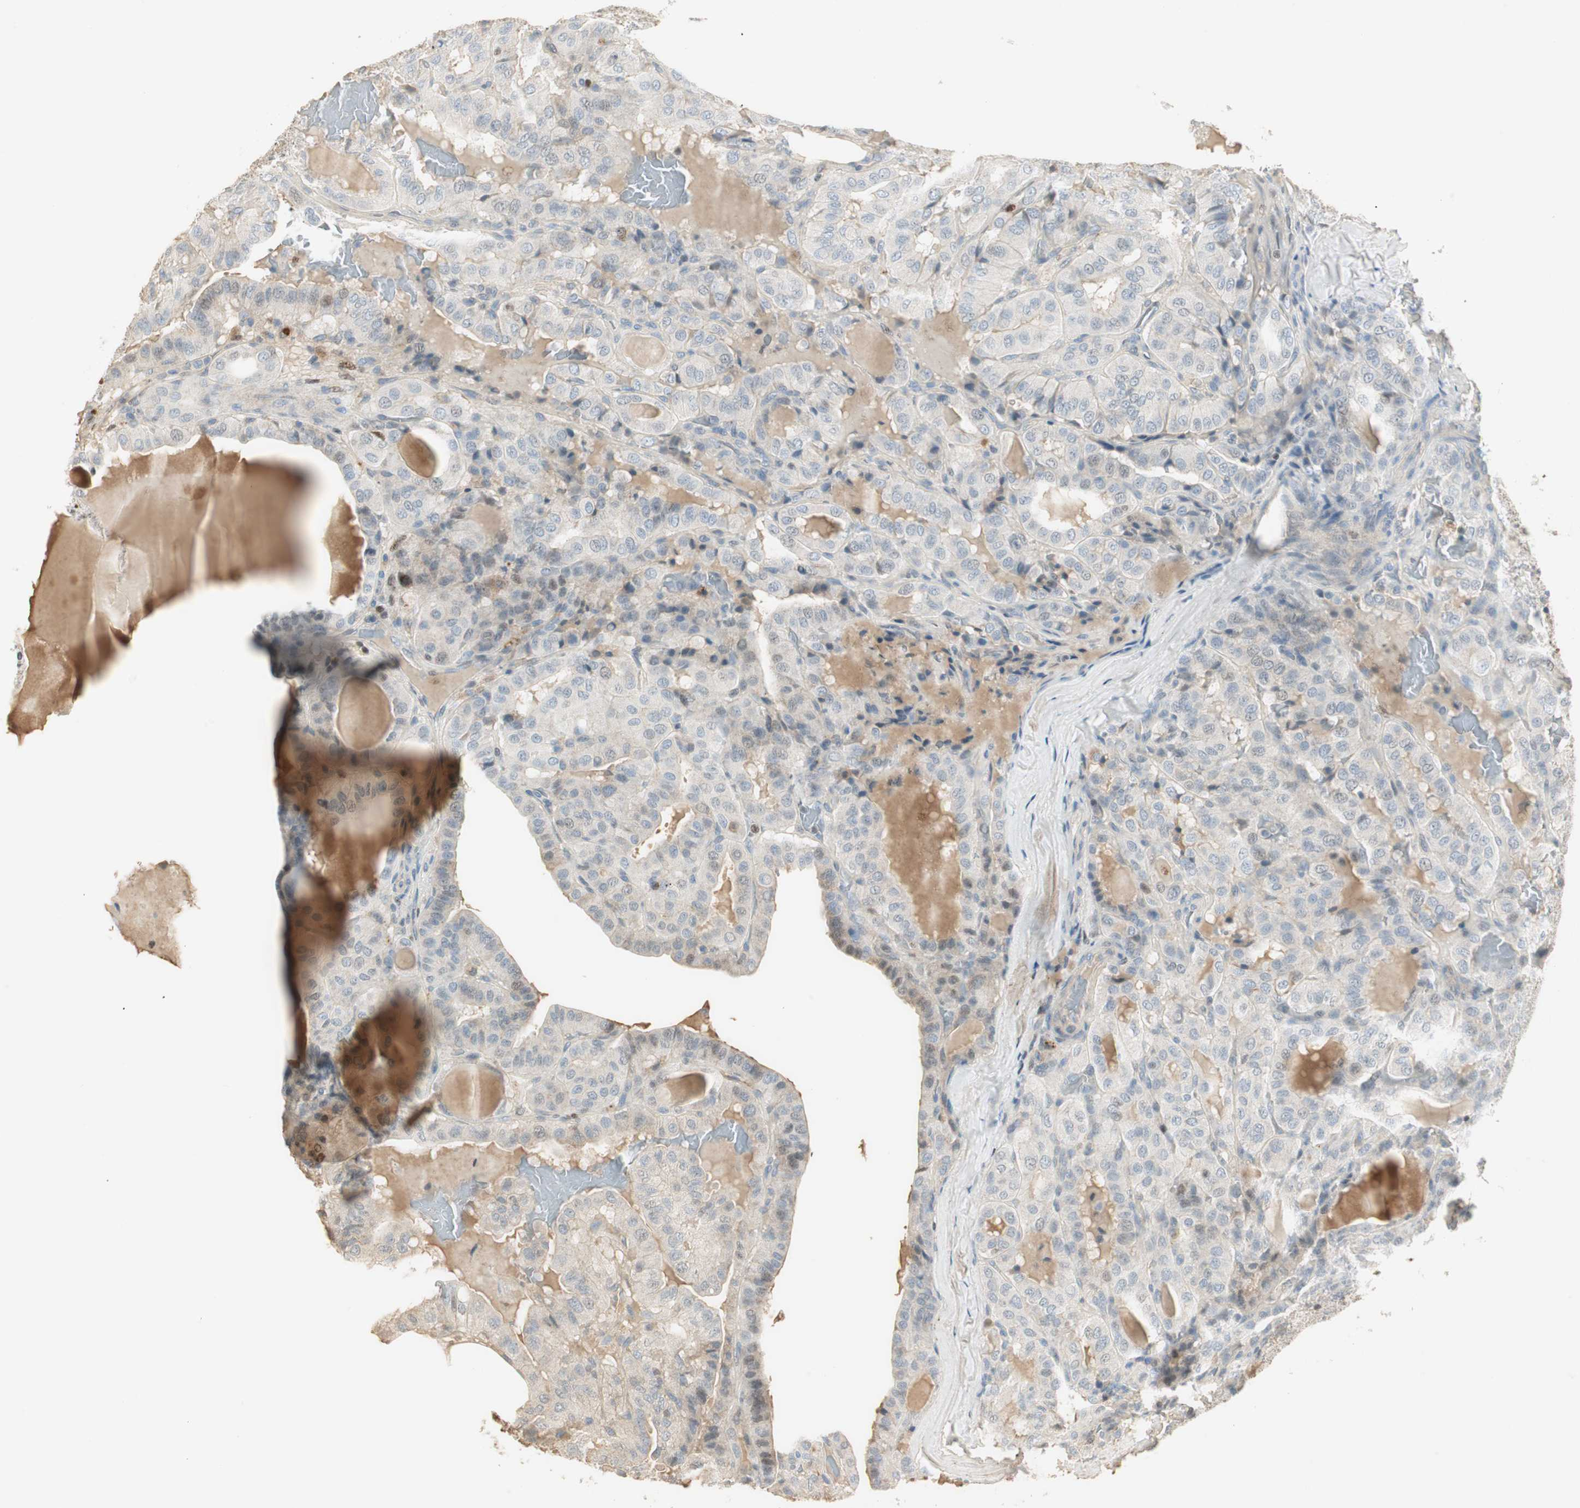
{"staining": {"intensity": "negative", "quantity": "none", "location": "none"}, "tissue": "thyroid cancer", "cell_type": "Tumor cells", "image_type": "cancer", "snomed": [{"axis": "morphology", "description": "Papillary adenocarcinoma, NOS"}, {"axis": "topography", "description": "Thyroid gland"}], "caption": "Tumor cells are negative for protein expression in human thyroid cancer (papillary adenocarcinoma).", "gene": "RUNX2", "patient": {"sex": "male", "age": 77}}